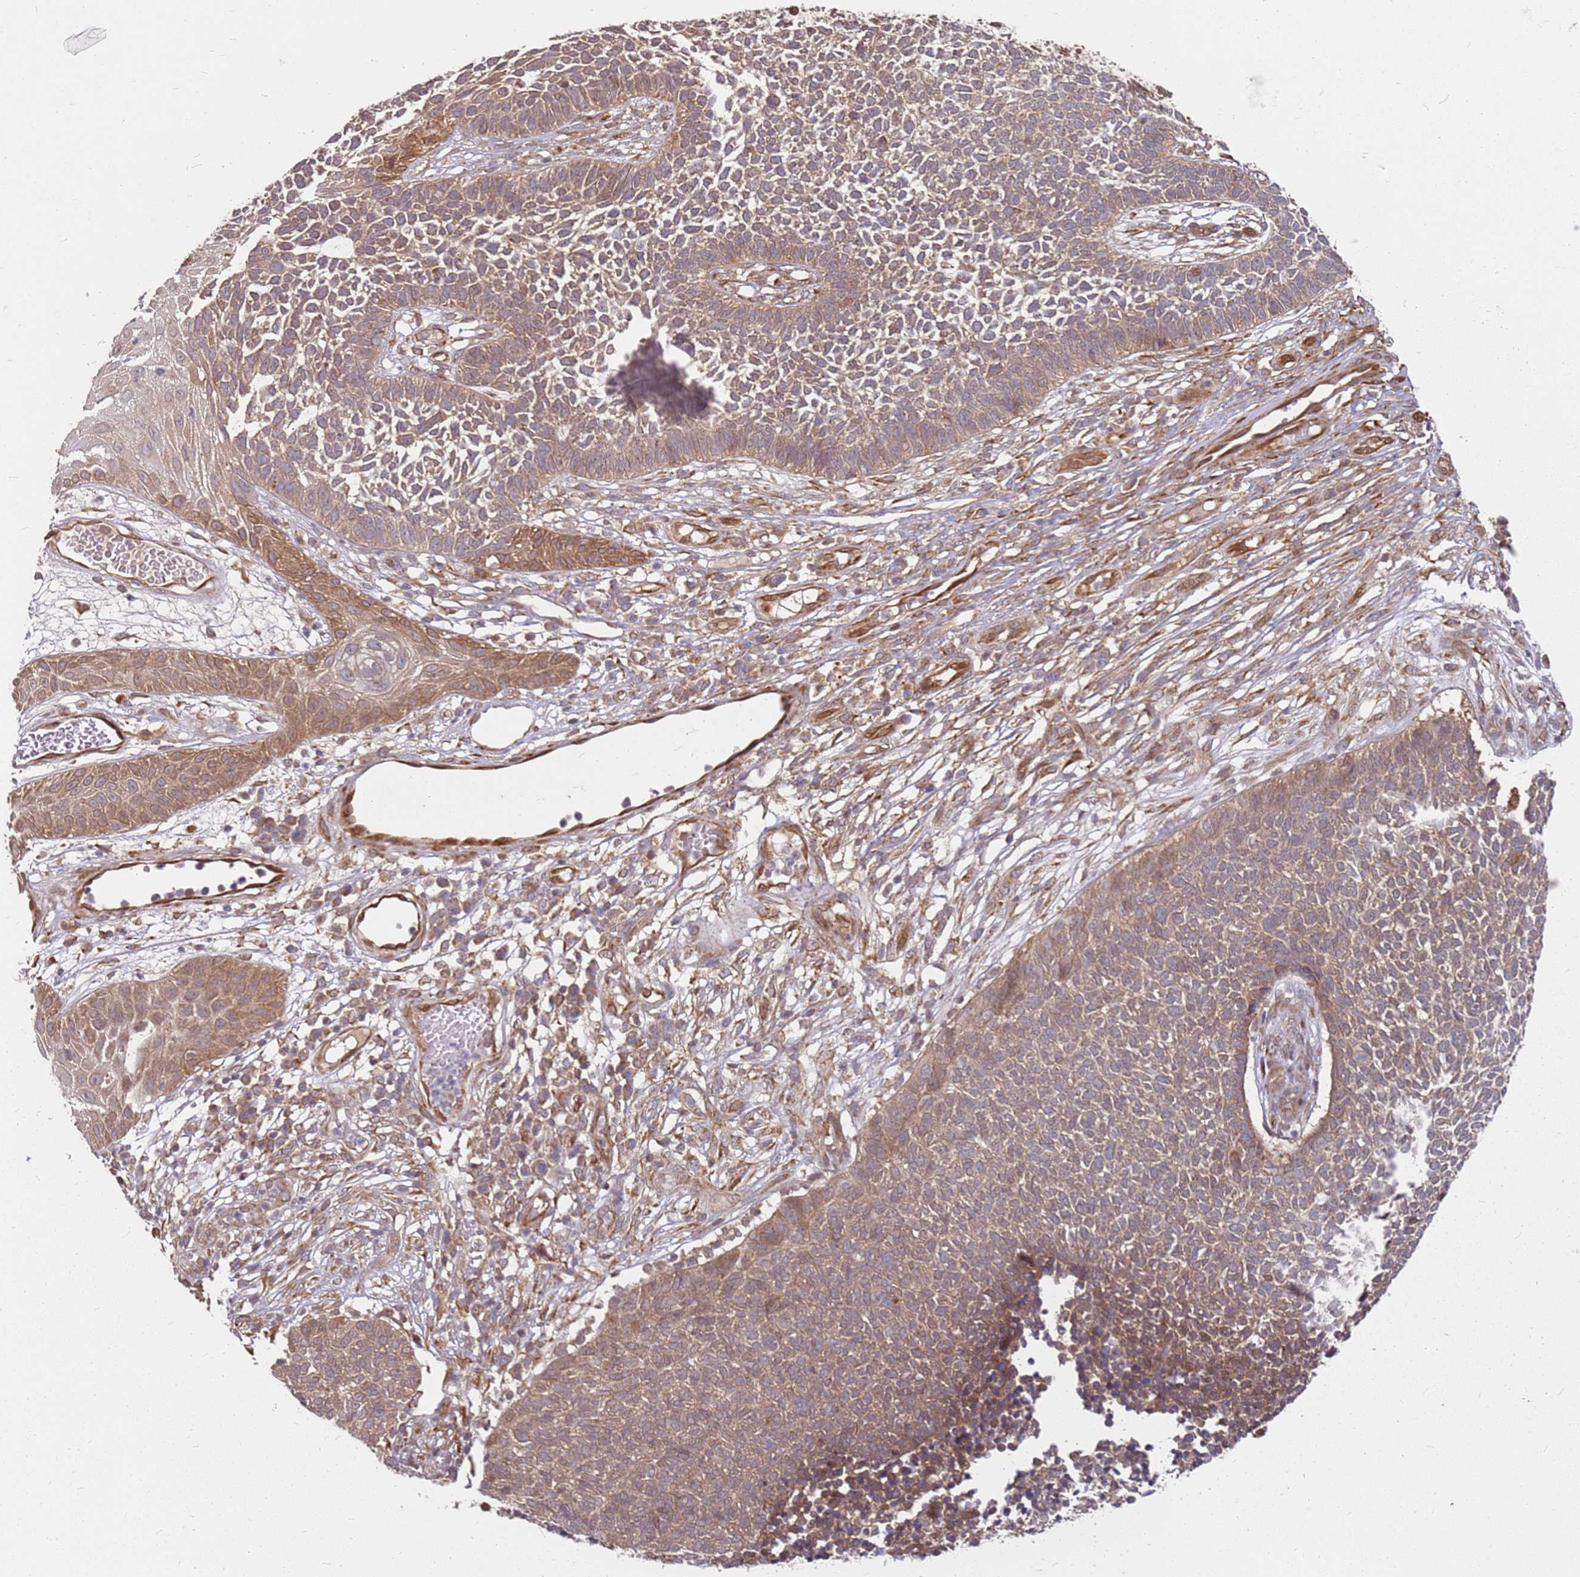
{"staining": {"intensity": "weak", "quantity": ">75%", "location": "cytoplasmic/membranous"}, "tissue": "skin cancer", "cell_type": "Tumor cells", "image_type": "cancer", "snomed": [{"axis": "morphology", "description": "Basal cell carcinoma"}, {"axis": "topography", "description": "Skin"}], "caption": "Skin cancer was stained to show a protein in brown. There is low levels of weak cytoplasmic/membranous positivity in approximately >75% of tumor cells.", "gene": "NUDT14", "patient": {"sex": "female", "age": 84}}